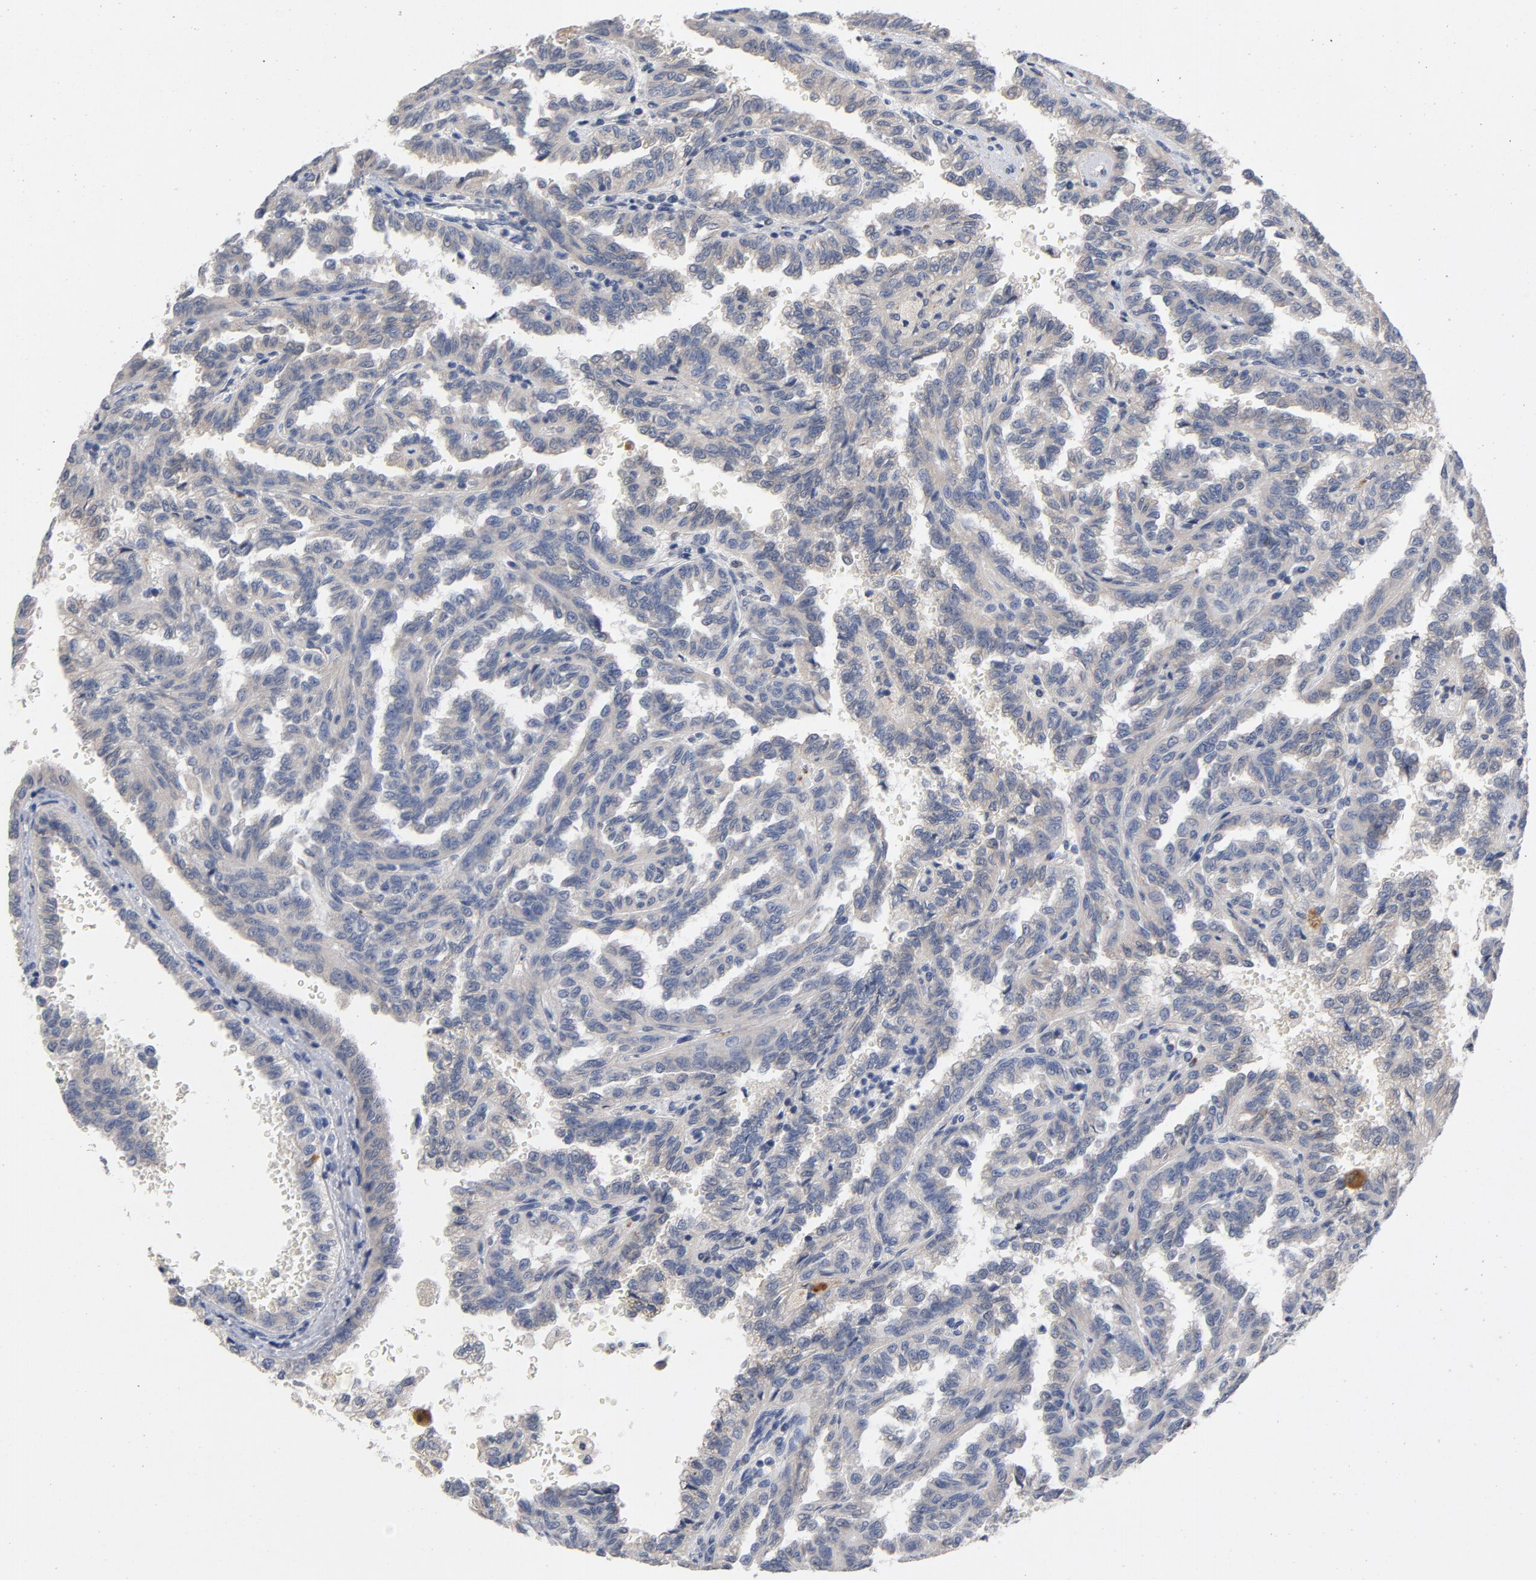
{"staining": {"intensity": "weak", "quantity": "25%-75%", "location": "cytoplasmic/membranous"}, "tissue": "renal cancer", "cell_type": "Tumor cells", "image_type": "cancer", "snomed": [{"axis": "morphology", "description": "Inflammation, NOS"}, {"axis": "morphology", "description": "Adenocarcinoma, NOS"}, {"axis": "topography", "description": "Kidney"}], "caption": "IHC image of neoplastic tissue: renal cancer (adenocarcinoma) stained using IHC exhibits low levels of weak protein expression localized specifically in the cytoplasmic/membranous of tumor cells, appearing as a cytoplasmic/membranous brown color.", "gene": "CCDC134", "patient": {"sex": "male", "age": 68}}